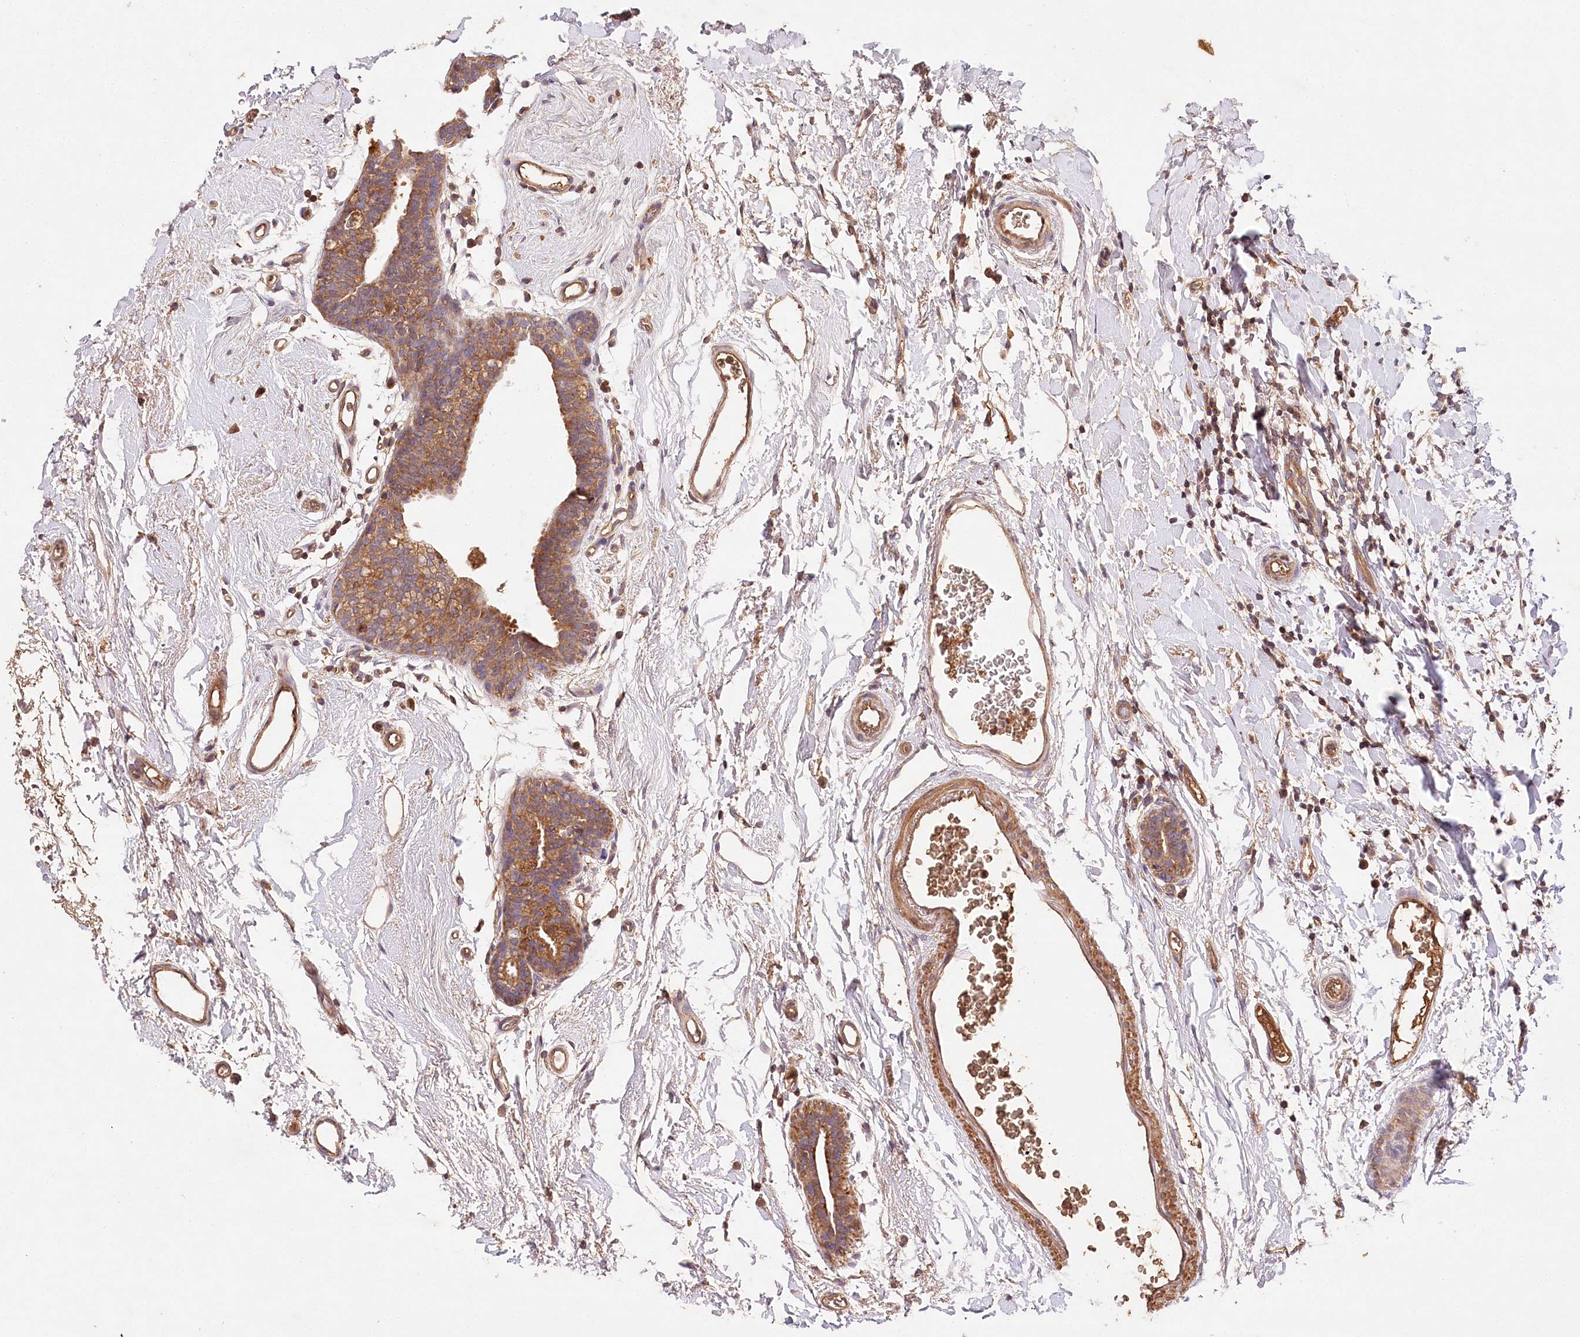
{"staining": {"intensity": "moderate", "quantity": ">75%", "location": "cytoplasmic/membranous"}, "tissue": "breast cancer", "cell_type": "Tumor cells", "image_type": "cancer", "snomed": [{"axis": "morphology", "description": "Duct carcinoma"}, {"axis": "topography", "description": "Breast"}], "caption": "Moderate cytoplasmic/membranous expression for a protein is identified in about >75% of tumor cells of breast cancer (infiltrating ductal carcinoma) using IHC.", "gene": "LSS", "patient": {"sex": "female", "age": 87}}